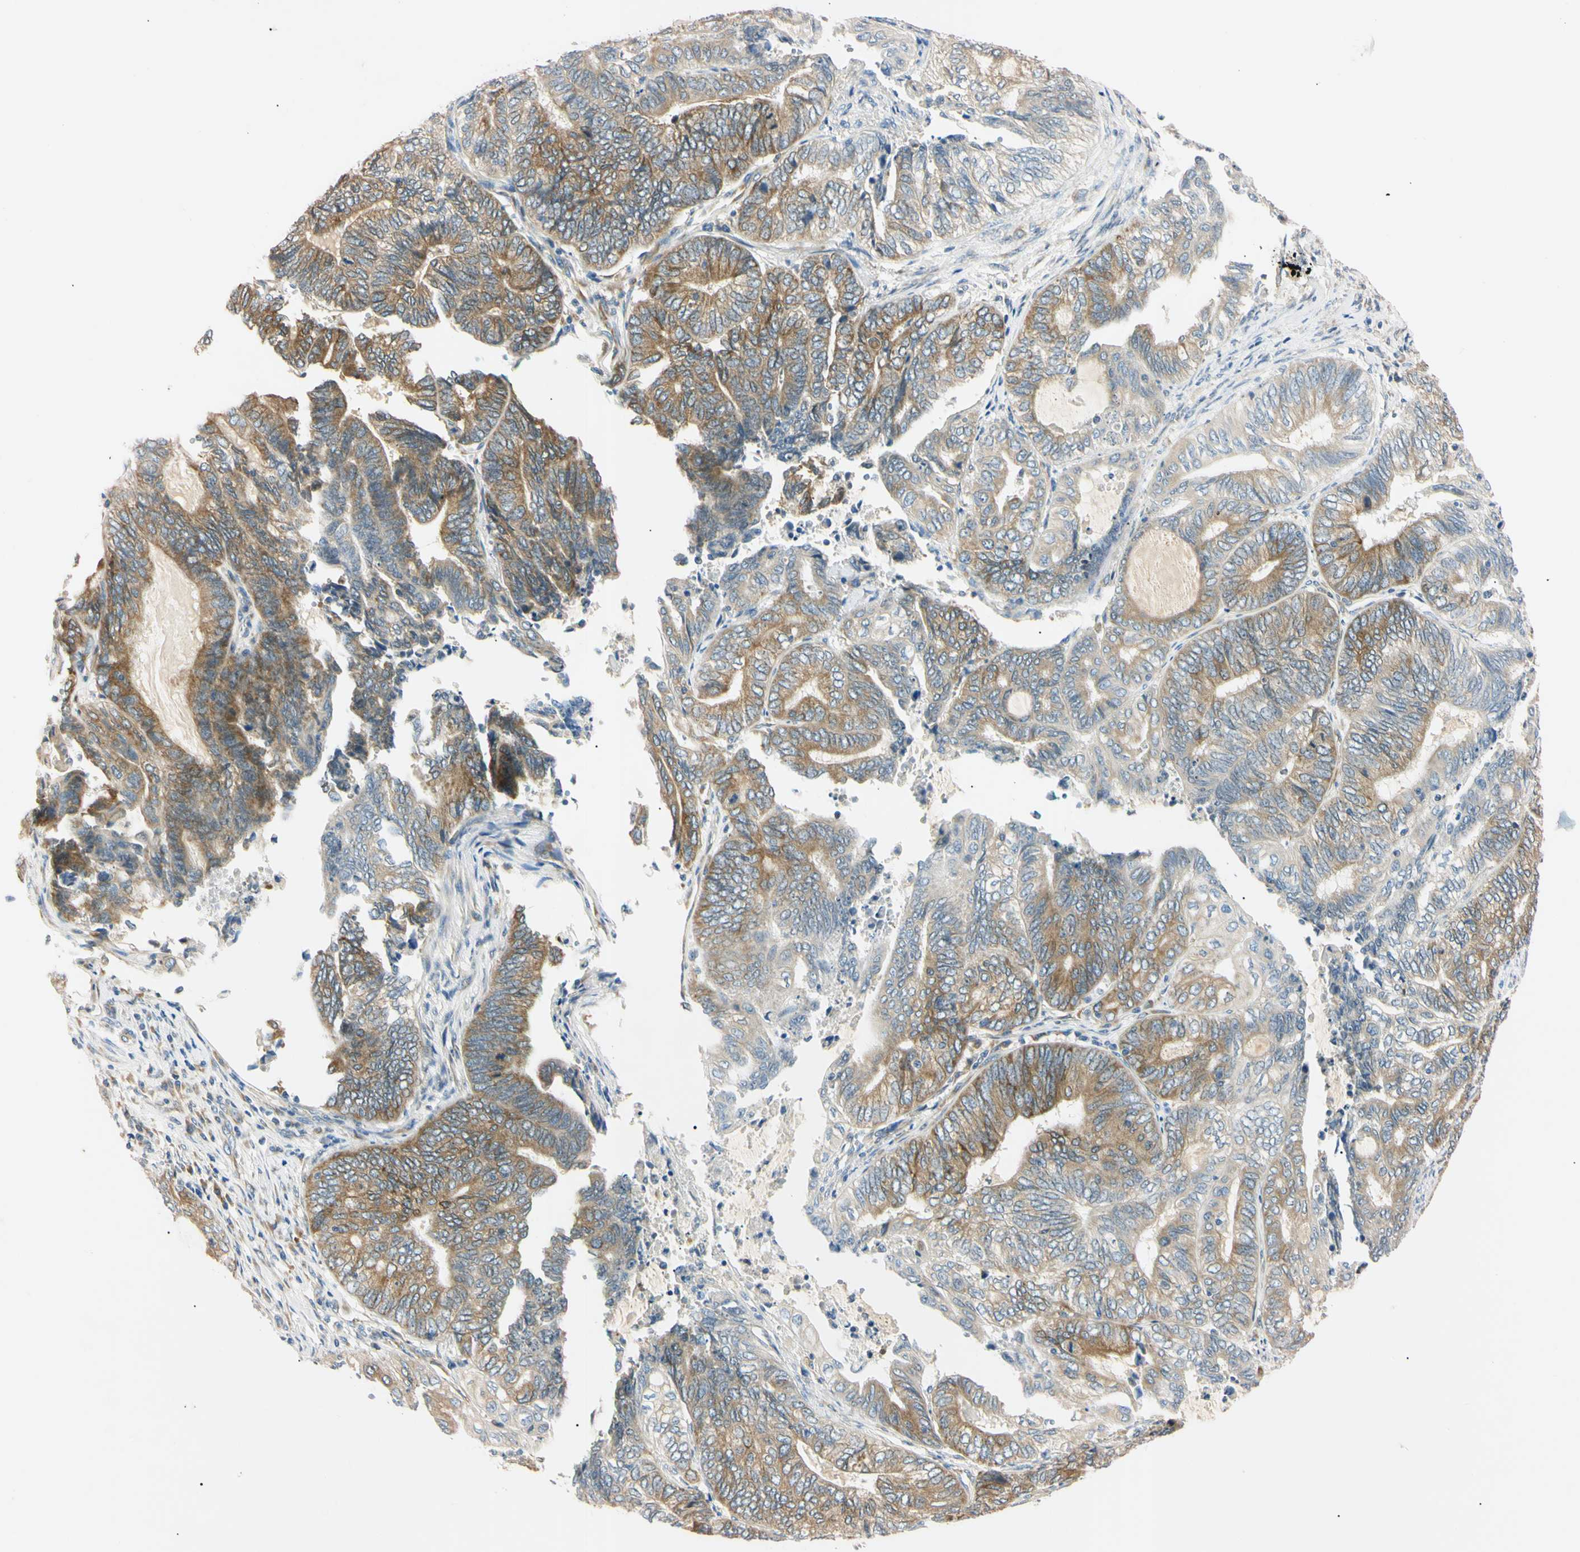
{"staining": {"intensity": "moderate", "quantity": ">75%", "location": "cytoplasmic/membranous"}, "tissue": "endometrial cancer", "cell_type": "Tumor cells", "image_type": "cancer", "snomed": [{"axis": "morphology", "description": "Adenocarcinoma, NOS"}, {"axis": "topography", "description": "Uterus"}, {"axis": "topography", "description": "Endometrium"}], "caption": "Endometrial cancer (adenocarcinoma) stained for a protein demonstrates moderate cytoplasmic/membranous positivity in tumor cells.", "gene": "DNAJB12", "patient": {"sex": "female", "age": 70}}